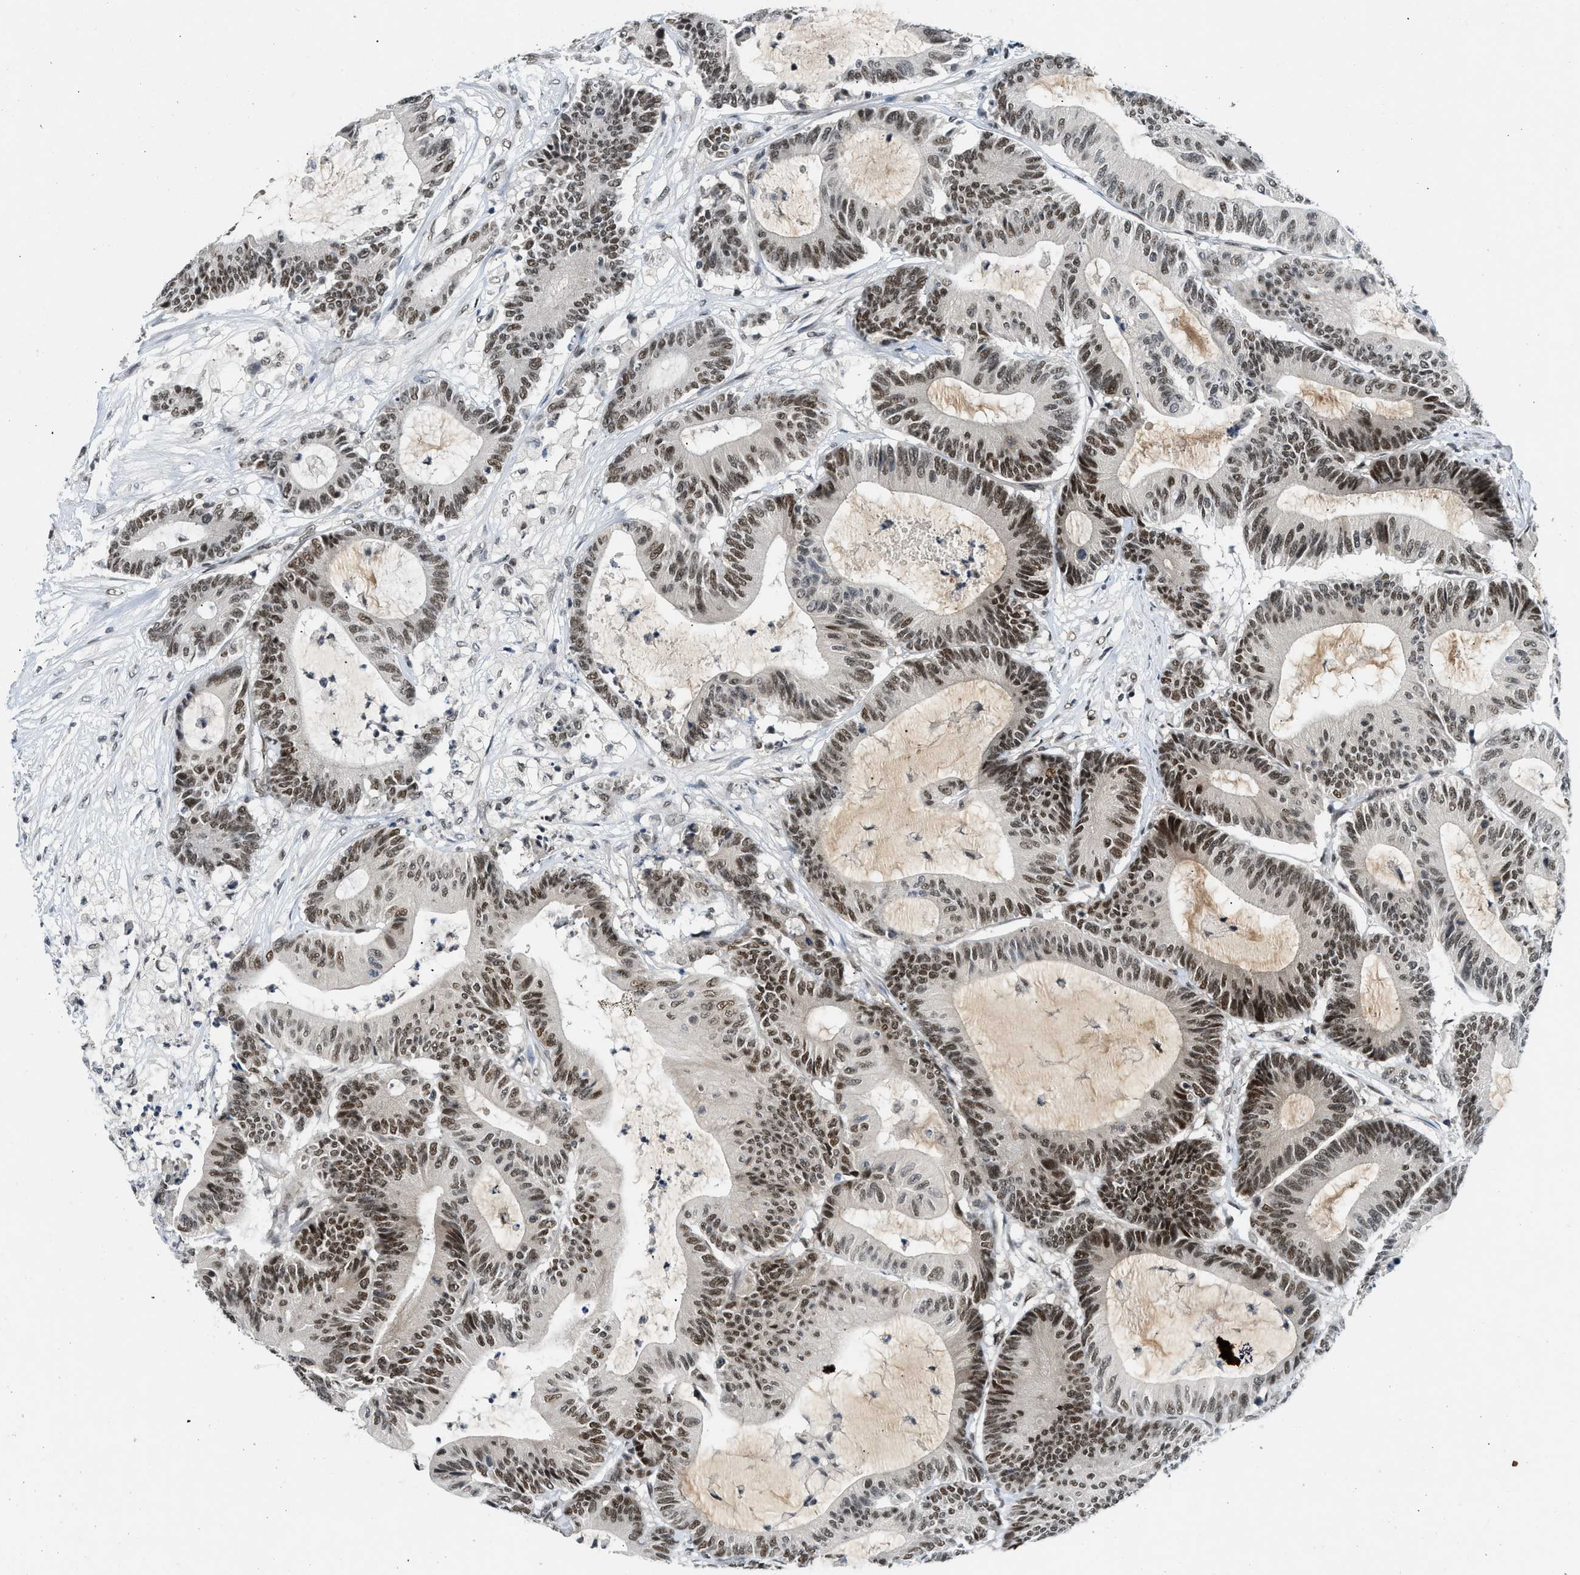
{"staining": {"intensity": "strong", "quantity": ">75%", "location": "nuclear"}, "tissue": "colorectal cancer", "cell_type": "Tumor cells", "image_type": "cancer", "snomed": [{"axis": "morphology", "description": "Adenocarcinoma, NOS"}, {"axis": "topography", "description": "Colon"}], "caption": "IHC image of human adenocarcinoma (colorectal) stained for a protein (brown), which shows high levels of strong nuclear positivity in approximately >75% of tumor cells.", "gene": "NCOA1", "patient": {"sex": "female", "age": 84}}